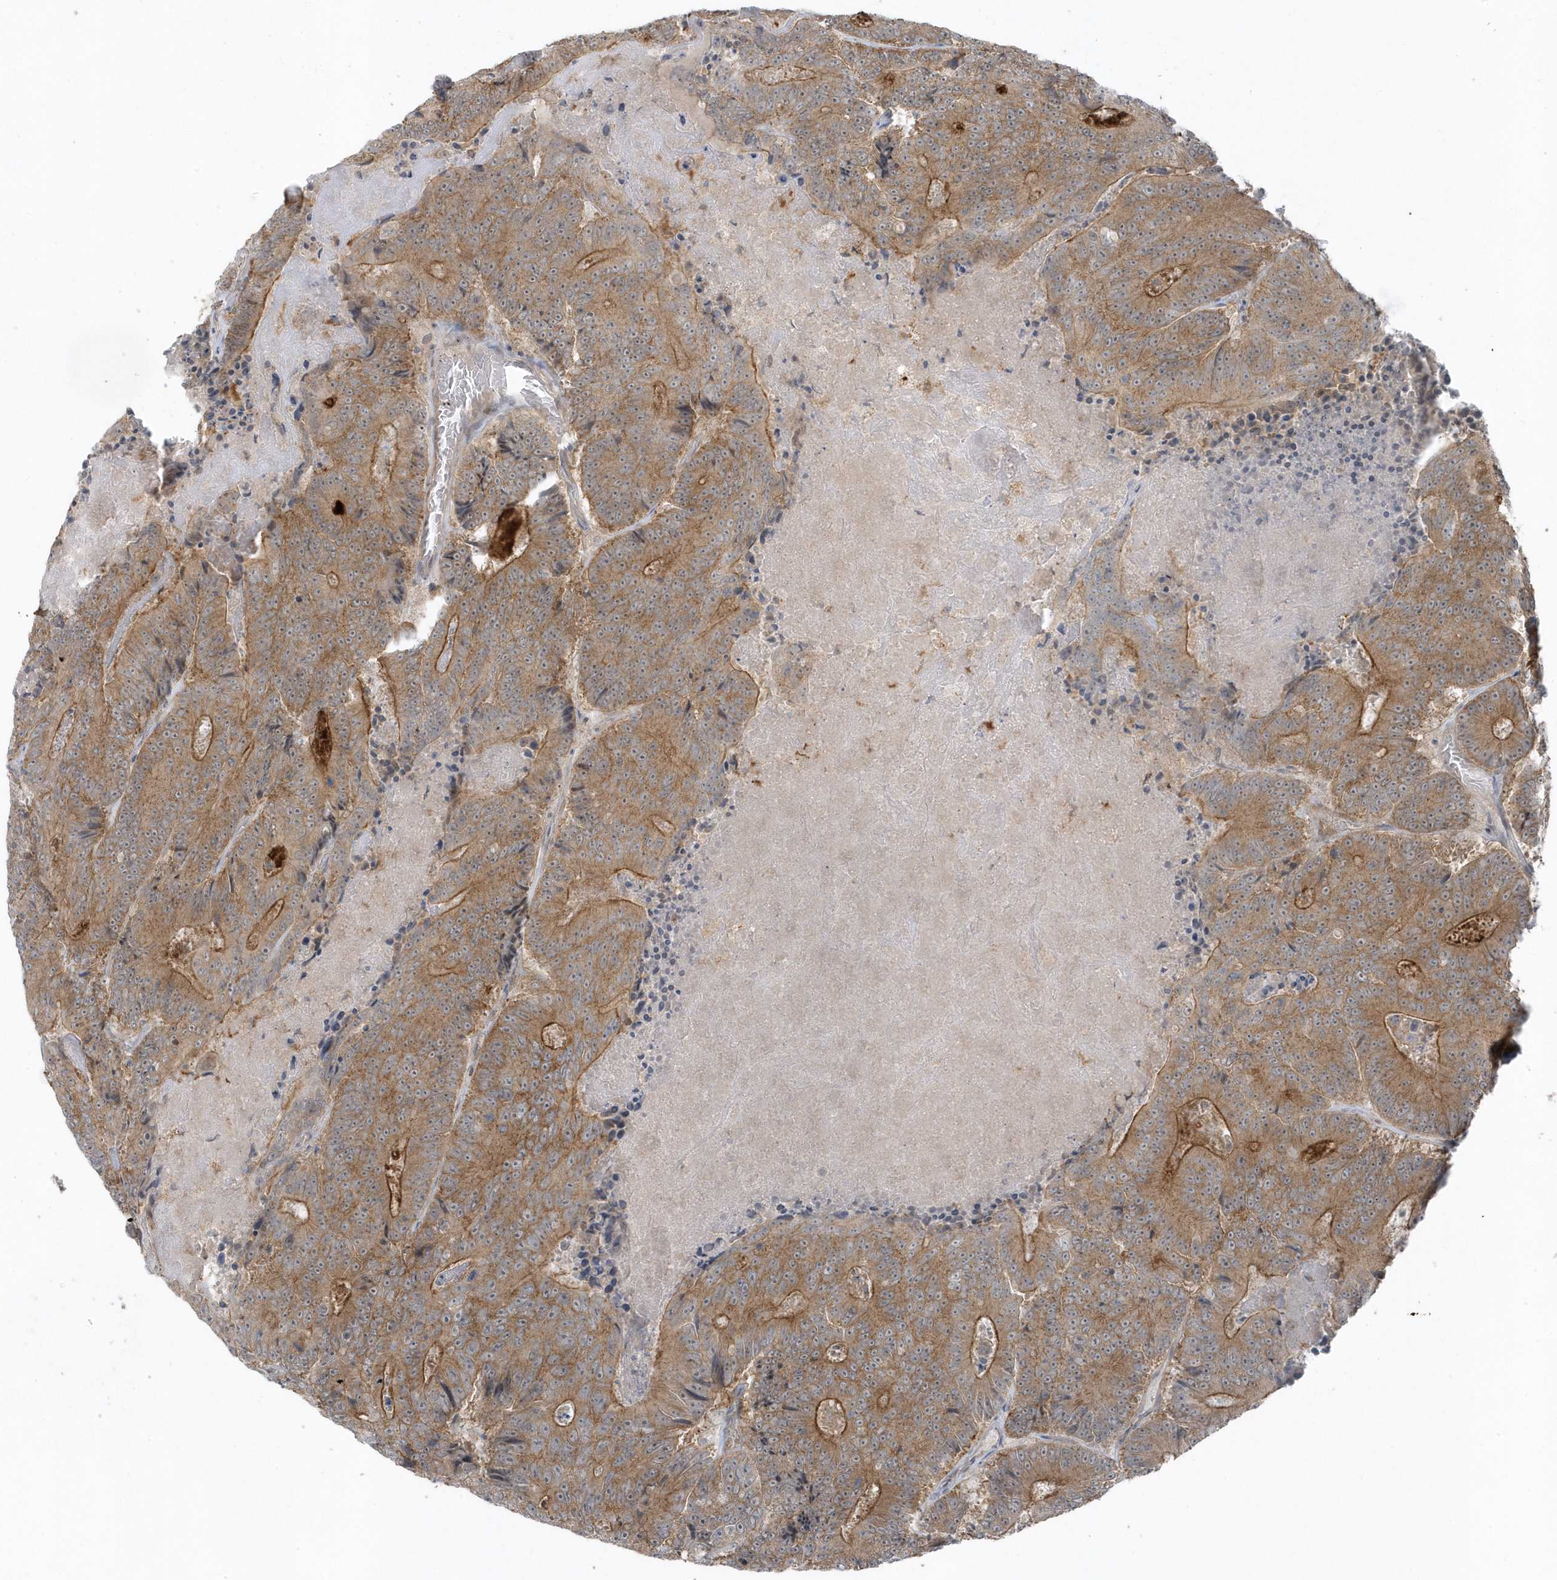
{"staining": {"intensity": "moderate", "quantity": ">75%", "location": "cytoplasmic/membranous"}, "tissue": "colorectal cancer", "cell_type": "Tumor cells", "image_type": "cancer", "snomed": [{"axis": "morphology", "description": "Adenocarcinoma, NOS"}, {"axis": "topography", "description": "Colon"}], "caption": "IHC photomicrograph of neoplastic tissue: human colorectal cancer (adenocarcinoma) stained using IHC exhibits medium levels of moderate protein expression localized specifically in the cytoplasmic/membranous of tumor cells, appearing as a cytoplasmic/membranous brown color.", "gene": "PARD3B", "patient": {"sex": "male", "age": 83}}